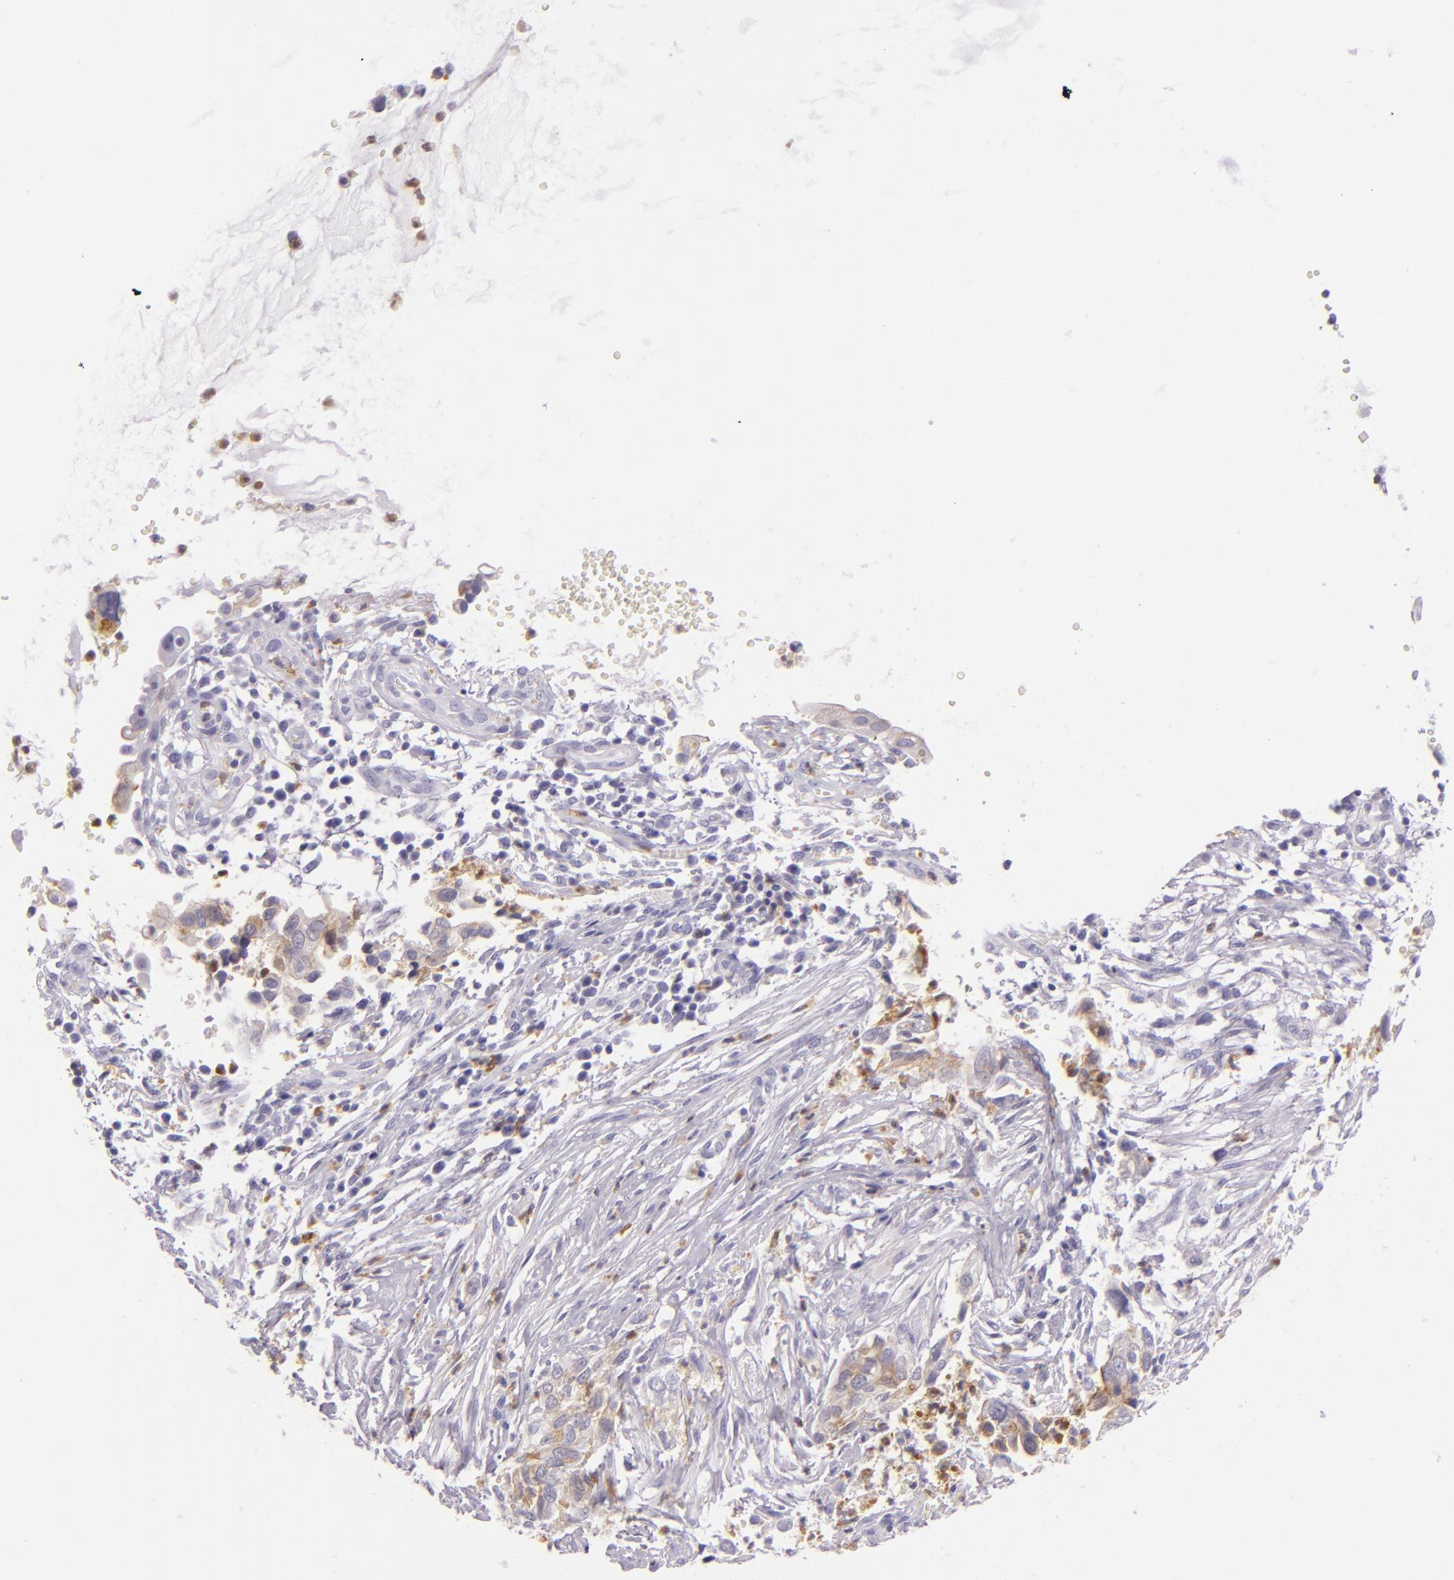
{"staining": {"intensity": "weak", "quantity": "<25%", "location": "cytoplasmic/membranous"}, "tissue": "cervical cancer", "cell_type": "Tumor cells", "image_type": "cancer", "snomed": [{"axis": "morphology", "description": "Normal tissue, NOS"}, {"axis": "morphology", "description": "Squamous cell carcinoma, NOS"}, {"axis": "topography", "description": "Cervix"}], "caption": "A photomicrograph of cervical cancer (squamous cell carcinoma) stained for a protein shows no brown staining in tumor cells.", "gene": "CEACAM1", "patient": {"sex": "female", "age": 45}}